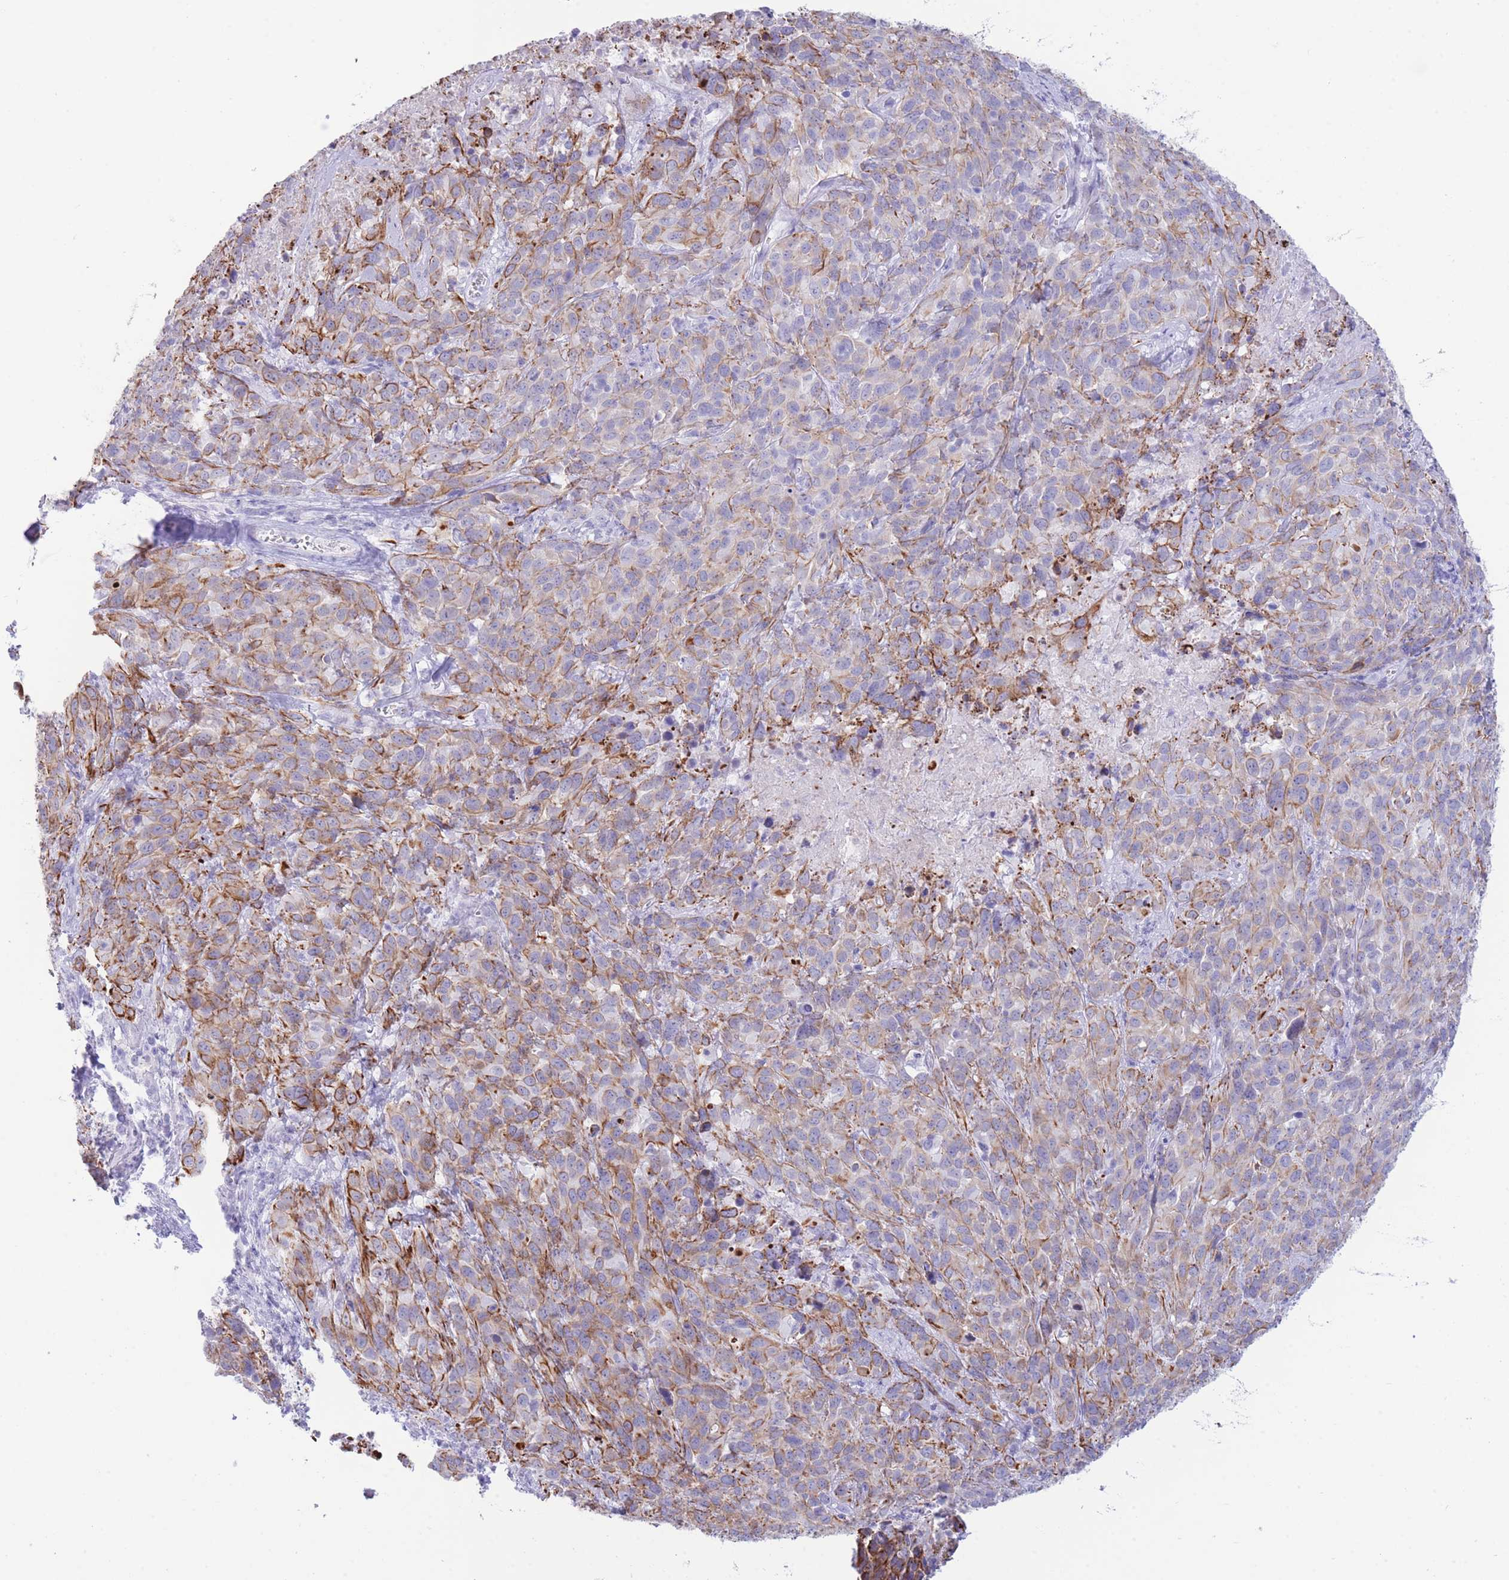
{"staining": {"intensity": "weak", "quantity": ">75%", "location": "cytoplasmic/membranous"}, "tissue": "cervical cancer", "cell_type": "Tumor cells", "image_type": "cancer", "snomed": [{"axis": "morphology", "description": "Squamous cell carcinoma, NOS"}, {"axis": "topography", "description": "Cervix"}], "caption": "Protein expression analysis of human cervical cancer (squamous cell carcinoma) reveals weak cytoplasmic/membranous expression in approximately >75% of tumor cells.", "gene": "VWA8", "patient": {"sex": "female", "age": 51}}